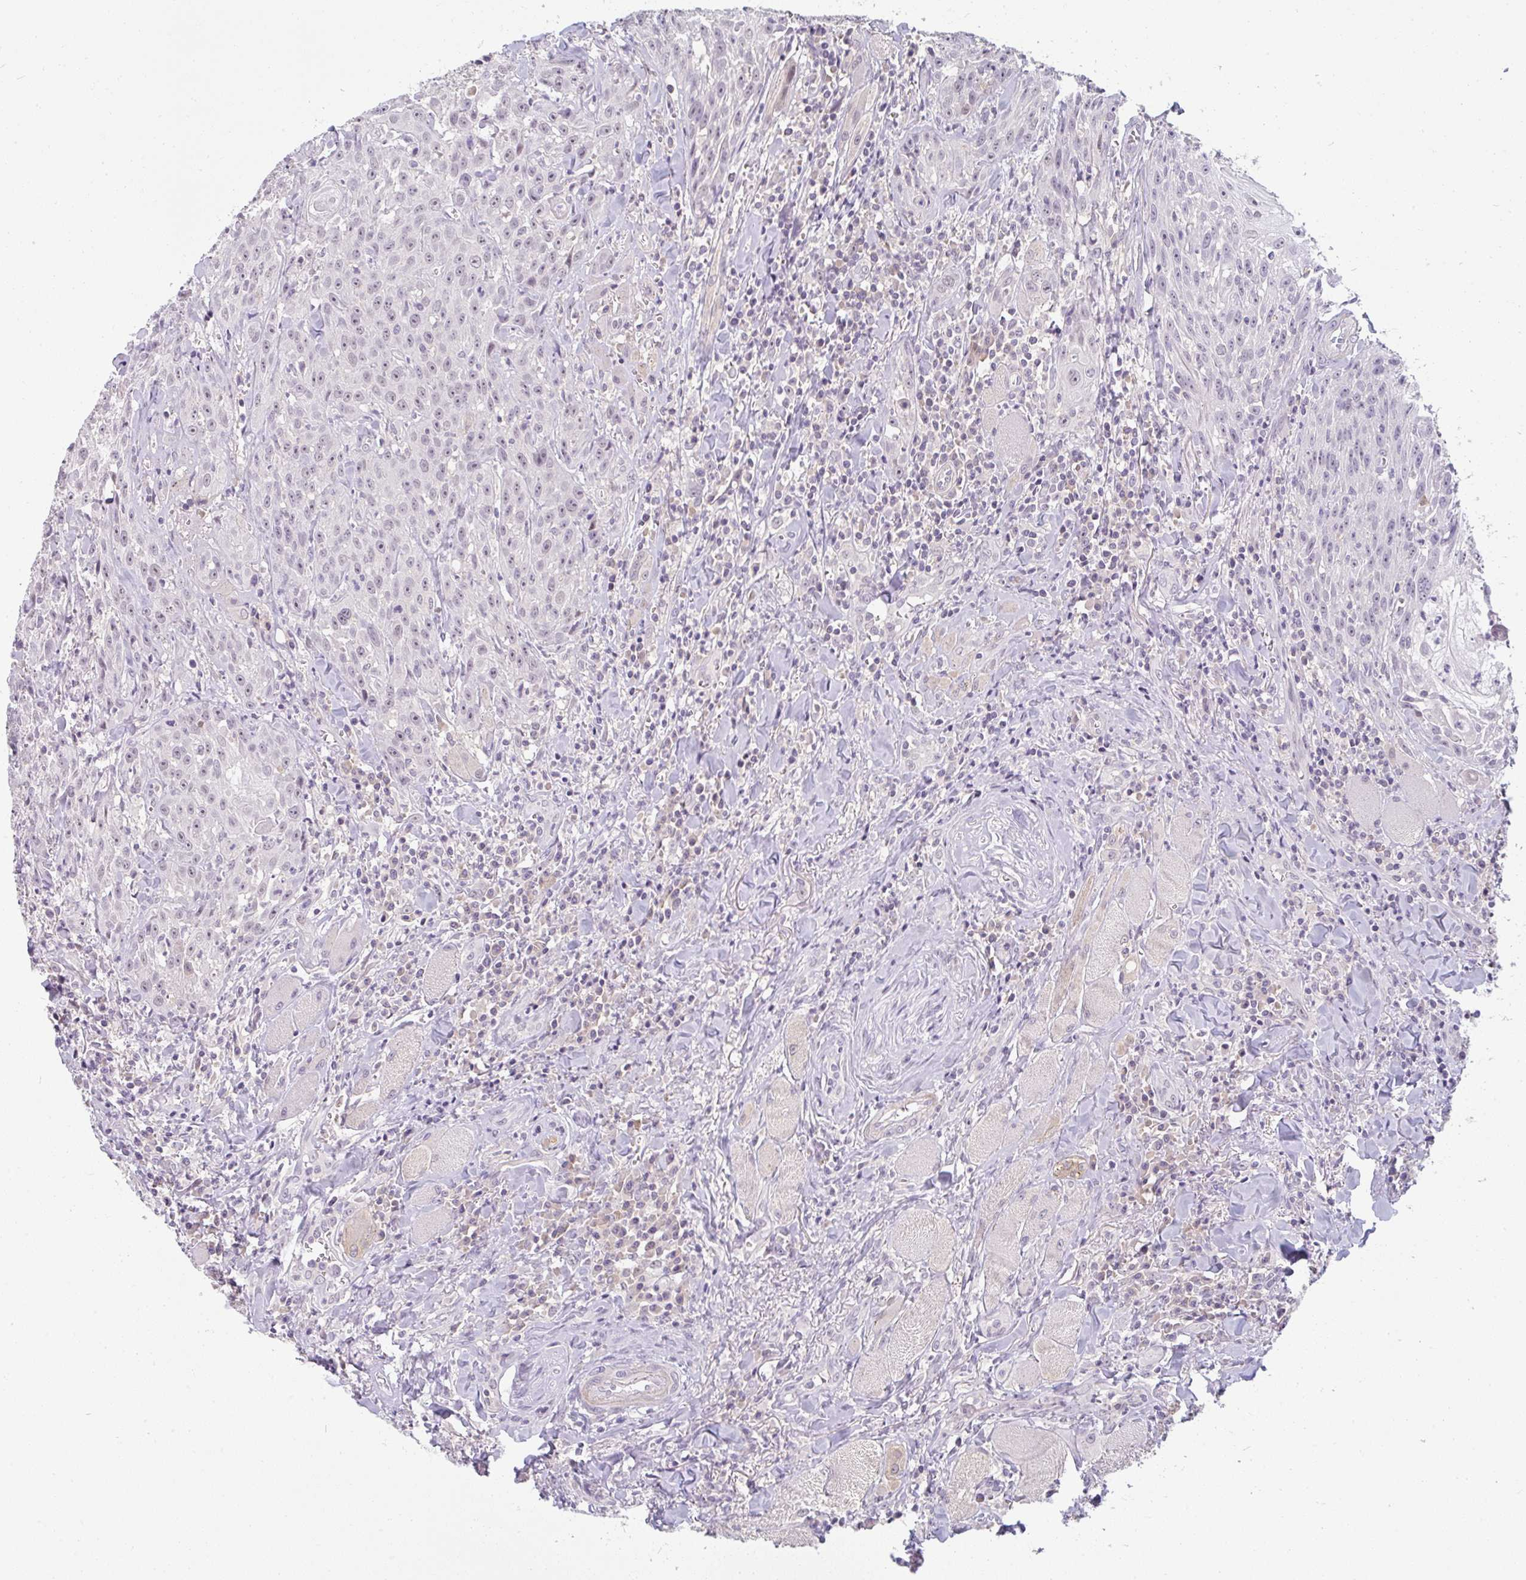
{"staining": {"intensity": "negative", "quantity": "none", "location": "none"}, "tissue": "head and neck cancer", "cell_type": "Tumor cells", "image_type": "cancer", "snomed": [{"axis": "morphology", "description": "Normal tissue, NOS"}, {"axis": "morphology", "description": "Squamous cell carcinoma, NOS"}, {"axis": "topography", "description": "Oral tissue"}, {"axis": "topography", "description": "Head-Neck"}], "caption": "Immunohistochemistry (IHC) image of human head and neck squamous cell carcinoma stained for a protein (brown), which displays no positivity in tumor cells.", "gene": "PPFIA4", "patient": {"sex": "female", "age": 70}}